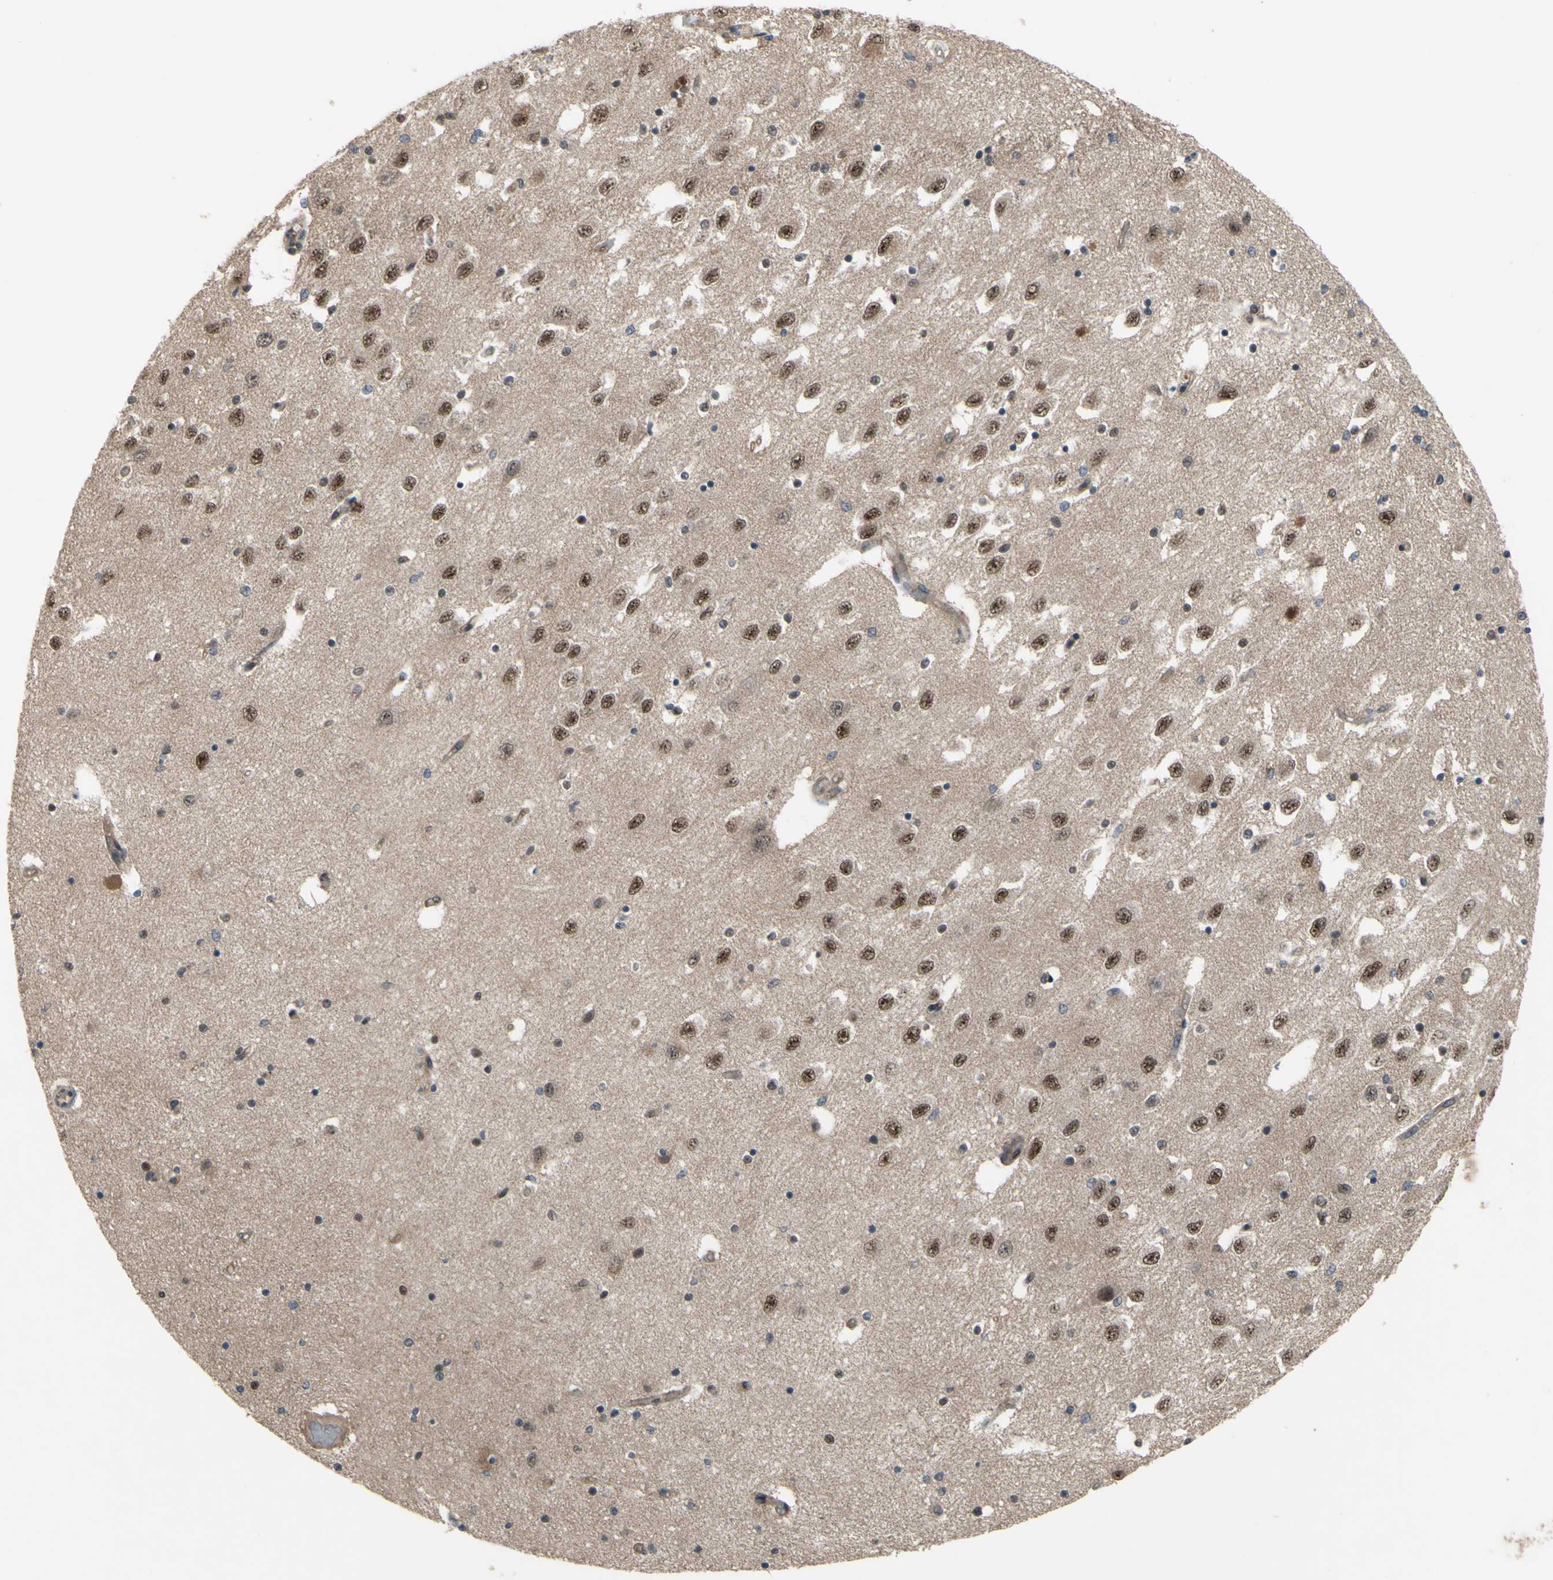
{"staining": {"intensity": "negative", "quantity": "none", "location": "none"}, "tissue": "hippocampus", "cell_type": "Glial cells", "image_type": "normal", "snomed": [{"axis": "morphology", "description": "Normal tissue, NOS"}, {"axis": "topography", "description": "Hippocampus"}], "caption": "There is no significant positivity in glial cells of hippocampus. (Brightfield microscopy of DAB immunohistochemistry (IHC) at high magnification).", "gene": "TRDMT1", "patient": {"sex": "female", "age": 54}}